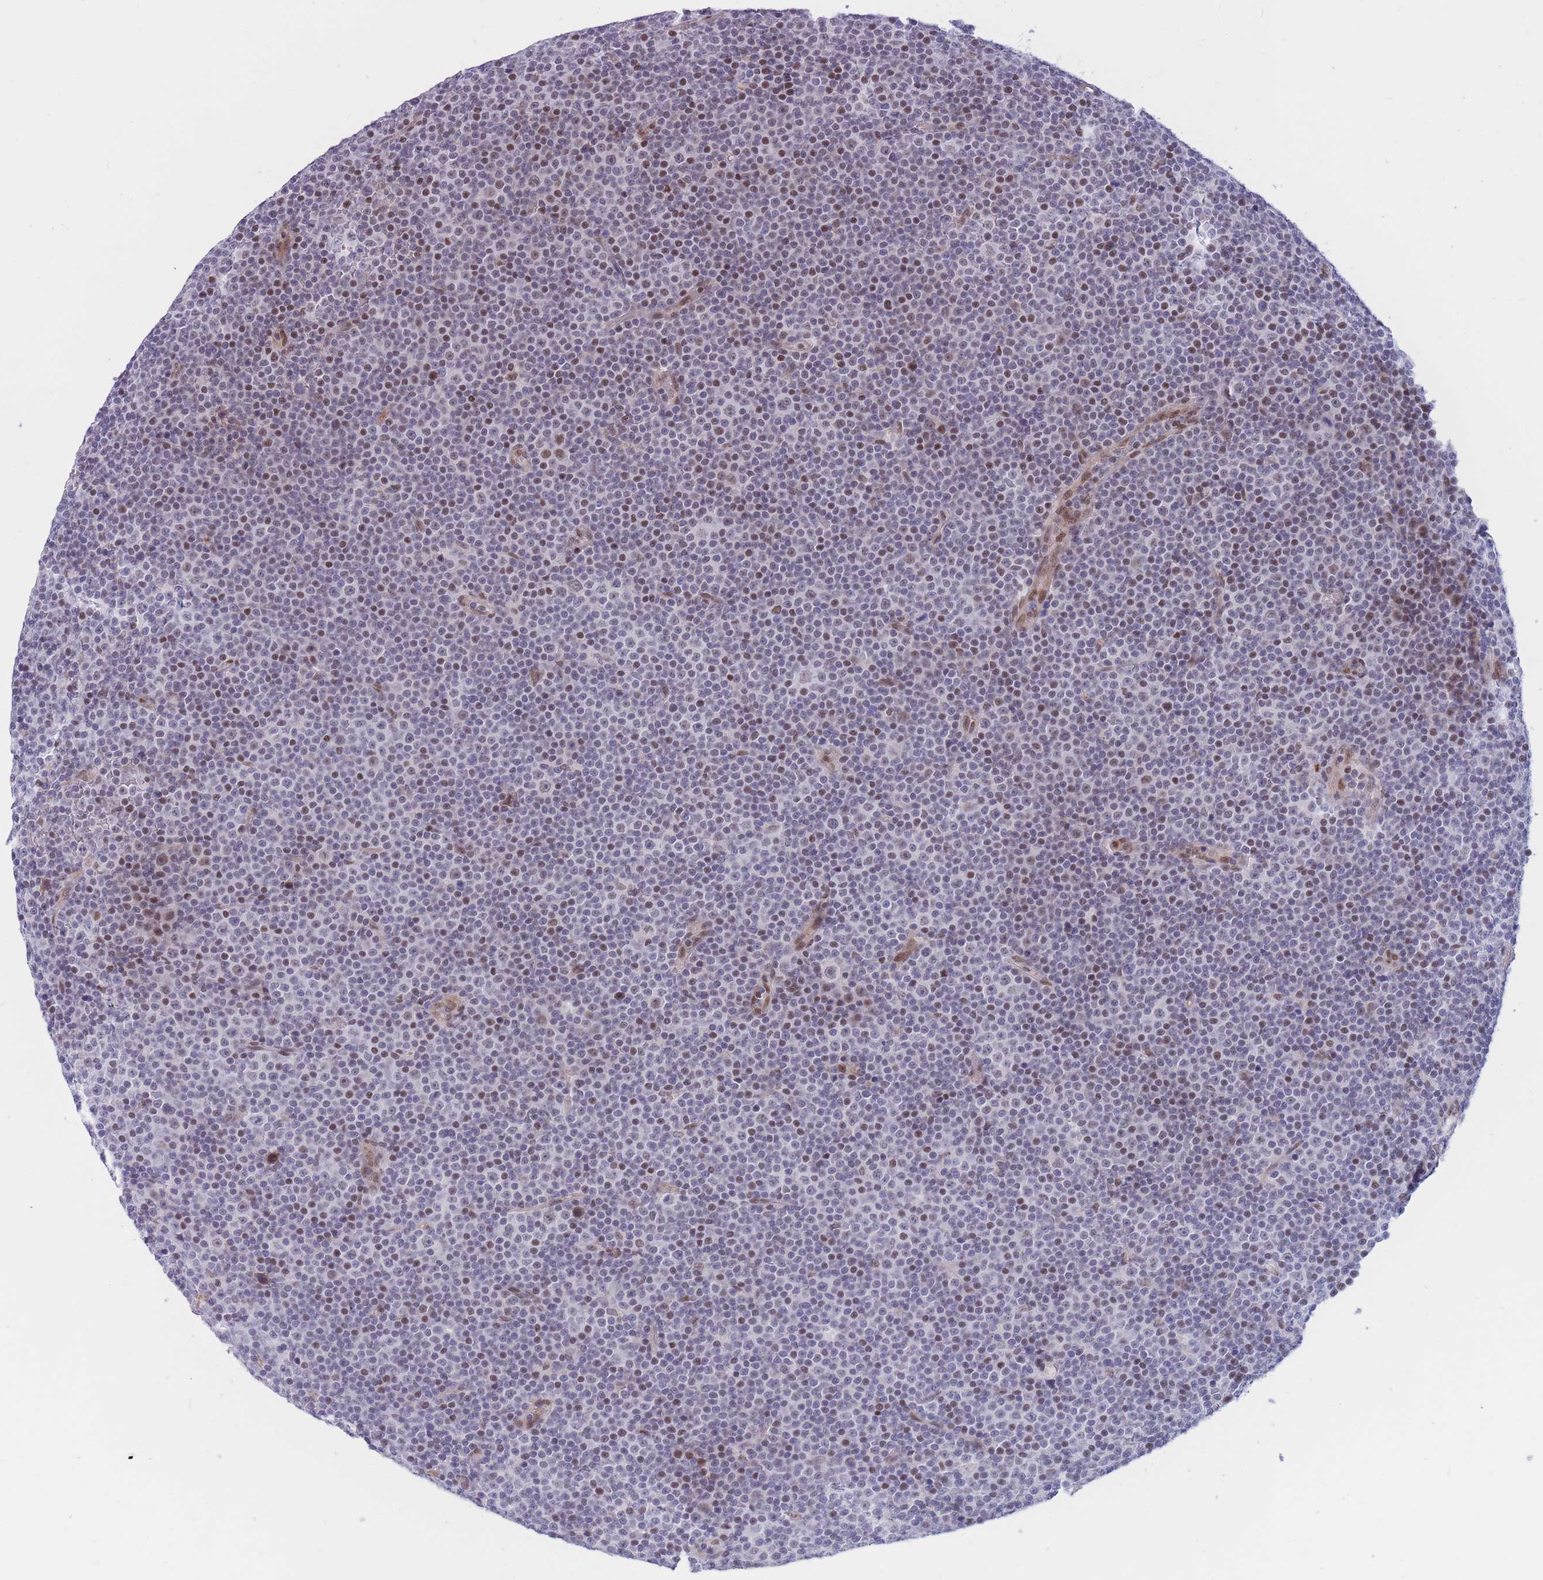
{"staining": {"intensity": "negative", "quantity": "none", "location": "none"}, "tissue": "lymphoma", "cell_type": "Tumor cells", "image_type": "cancer", "snomed": [{"axis": "morphology", "description": "Malignant lymphoma, non-Hodgkin's type, Low grade"}, {"axis": "topography", "description": "Lymph node"}], "caption": "A high-resolution image shows IHC staining of lymphoma, which reveals no significant positivity in tumor cells.", "gene": "BCL9L", "patient": {"sex": "female", "age": 67}}